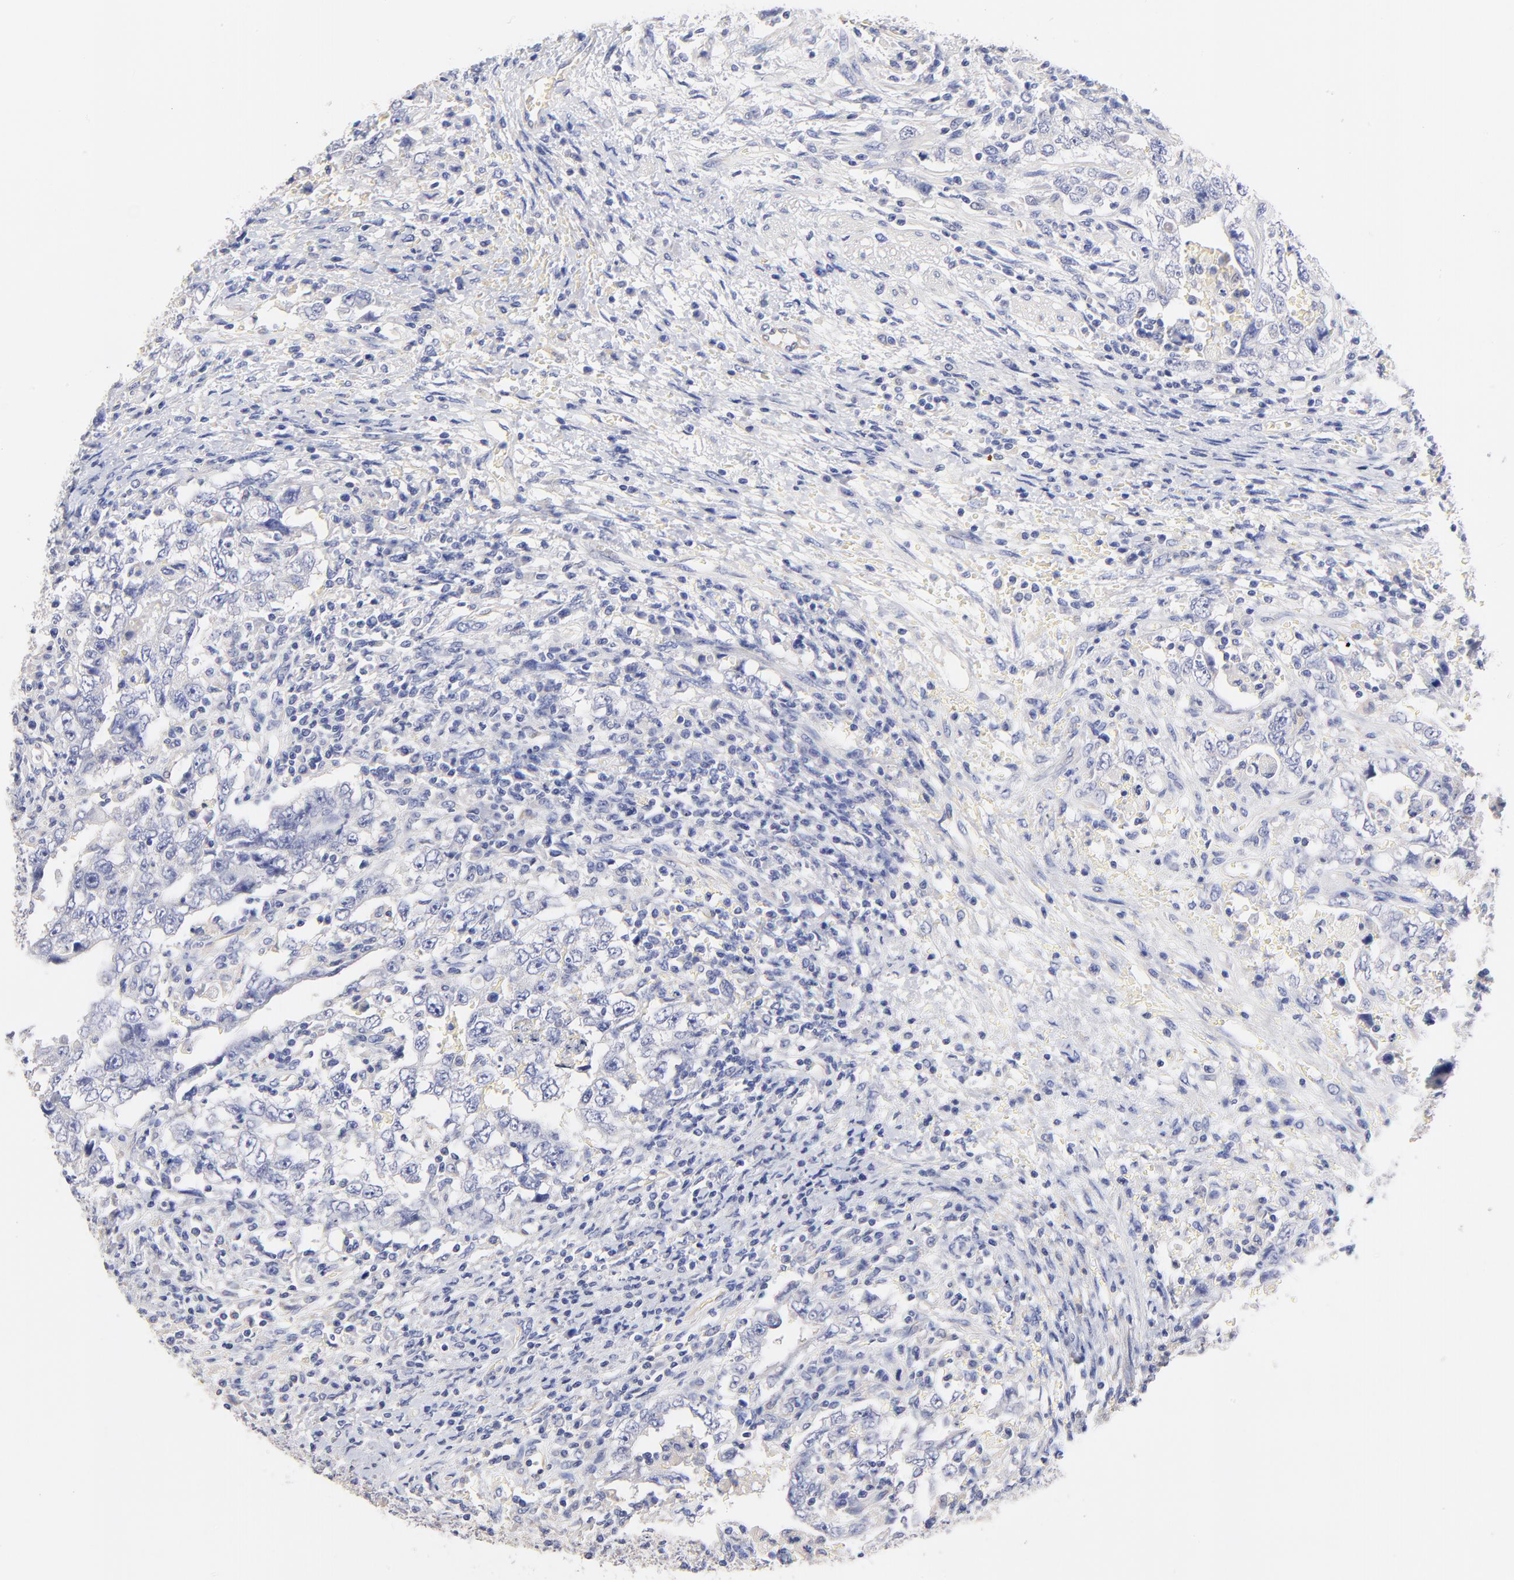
{"staining": {"intensity": "negative", "quantity": "none", "location": "none"}, "tissue": "testis cancer", "cell_type": "Tumor cells", "image_type": "cancer", "snomed": [{"axis": "morphology", "description": "Carcinoma, Embryonal, NOS"}, {"axis": "topography", "description": "Testis"}], "caption": "Immunohistochemical staining of human testis embryonal carcinoma exhibits no significant staining in tumor cells. (DAB IHC, high magnification).", "gene": "HS3ST1", "patient": {"sex": "male", "age": 26}}